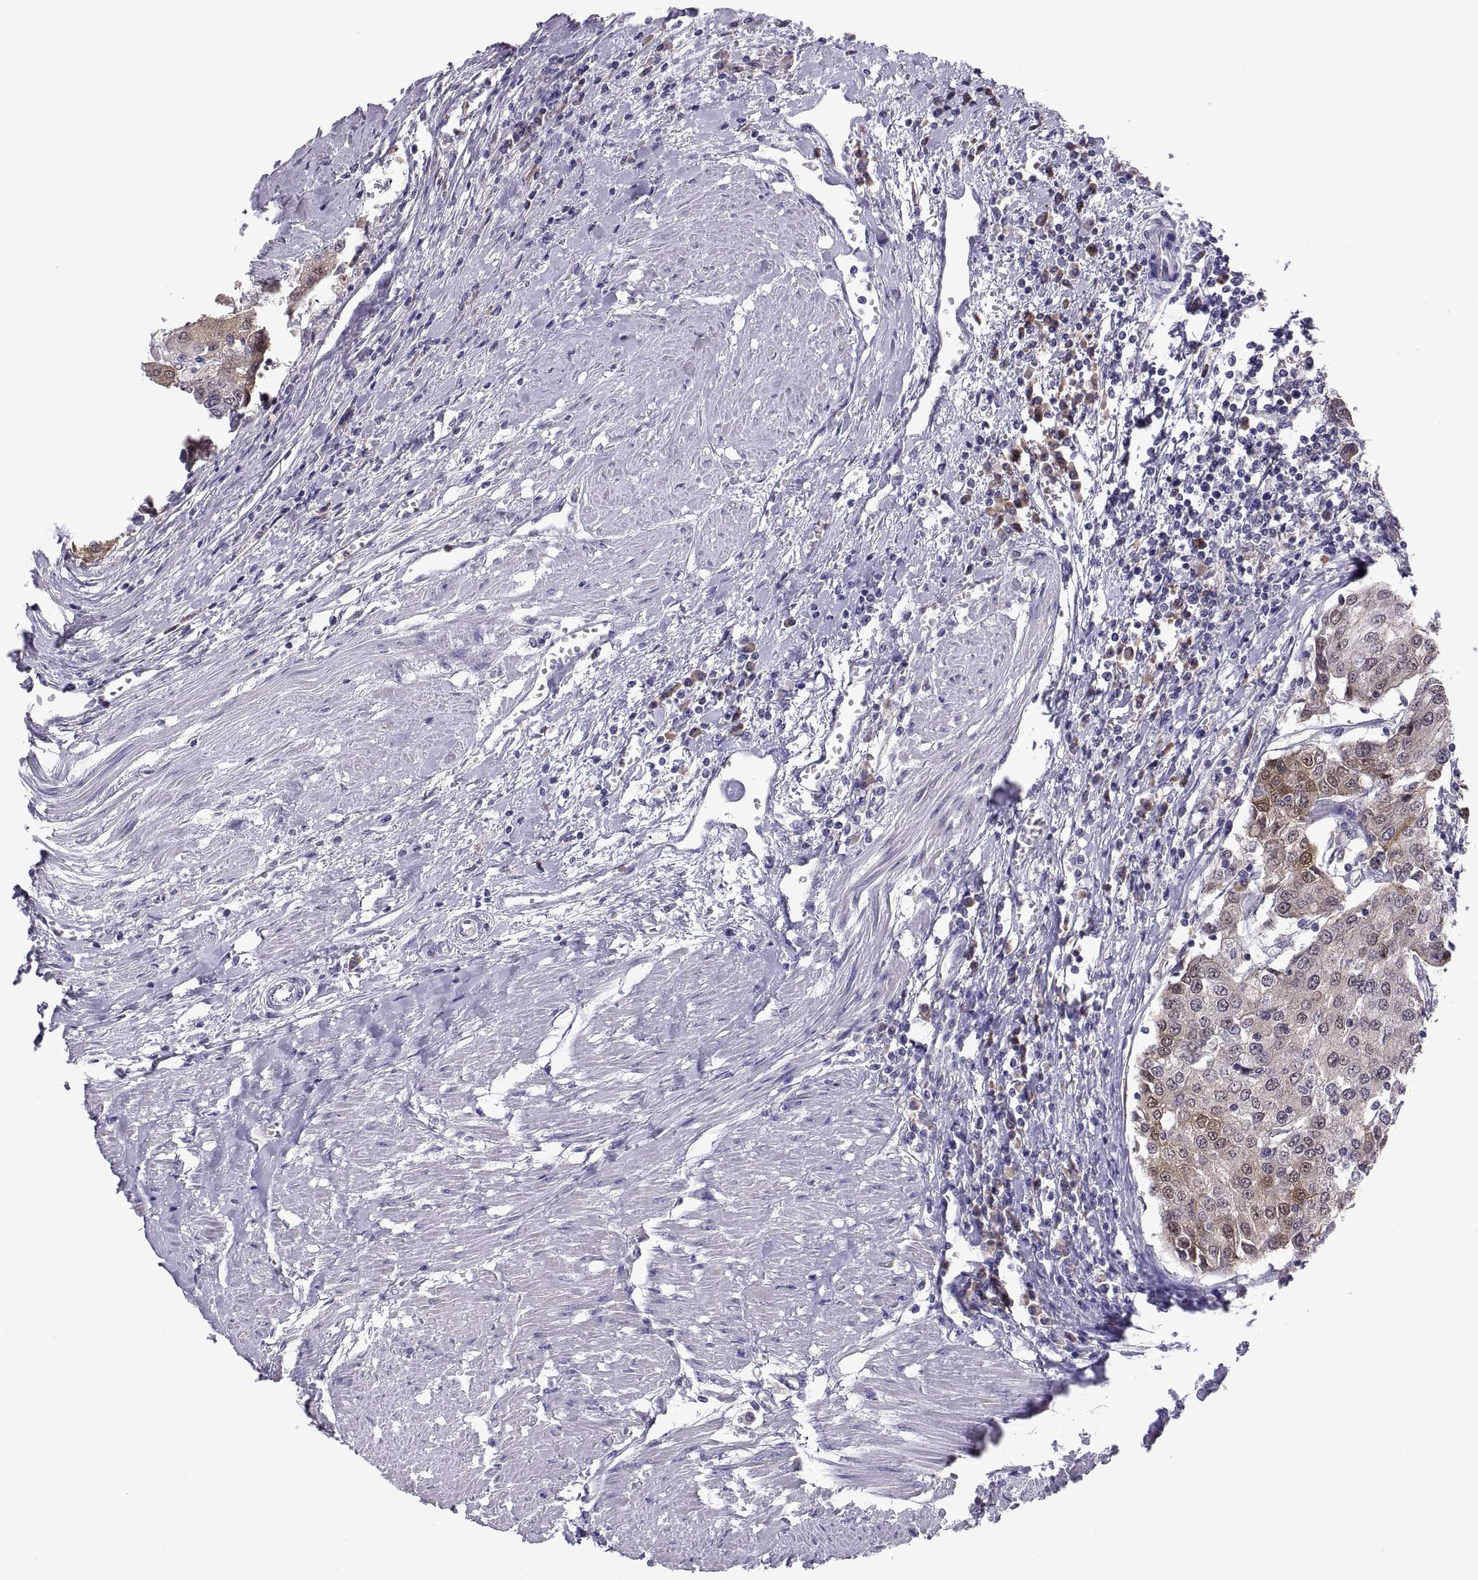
{"staining": {"intensity": "moderate", "quantity": "25%-75%", "location": "cytoplasmic/membranous"}, "tissue": "urothelial cancer", "cell_type": "Tumor cells", "image_type": "cancer", "snomed": [{"axis": "morphology", "description": "Urothelial carcinoma, High grade"}, {"axis": "topography", "description": "Urinary bladder"}], "caption": "Brown immunohistochemical staining in human urothelial cancer exhibits moderate cytoplasmic/membranous staining in about 25%-75% of tumor cells.", "gene": "PKP1", "patient": {"sex": "female", "age": 85}}